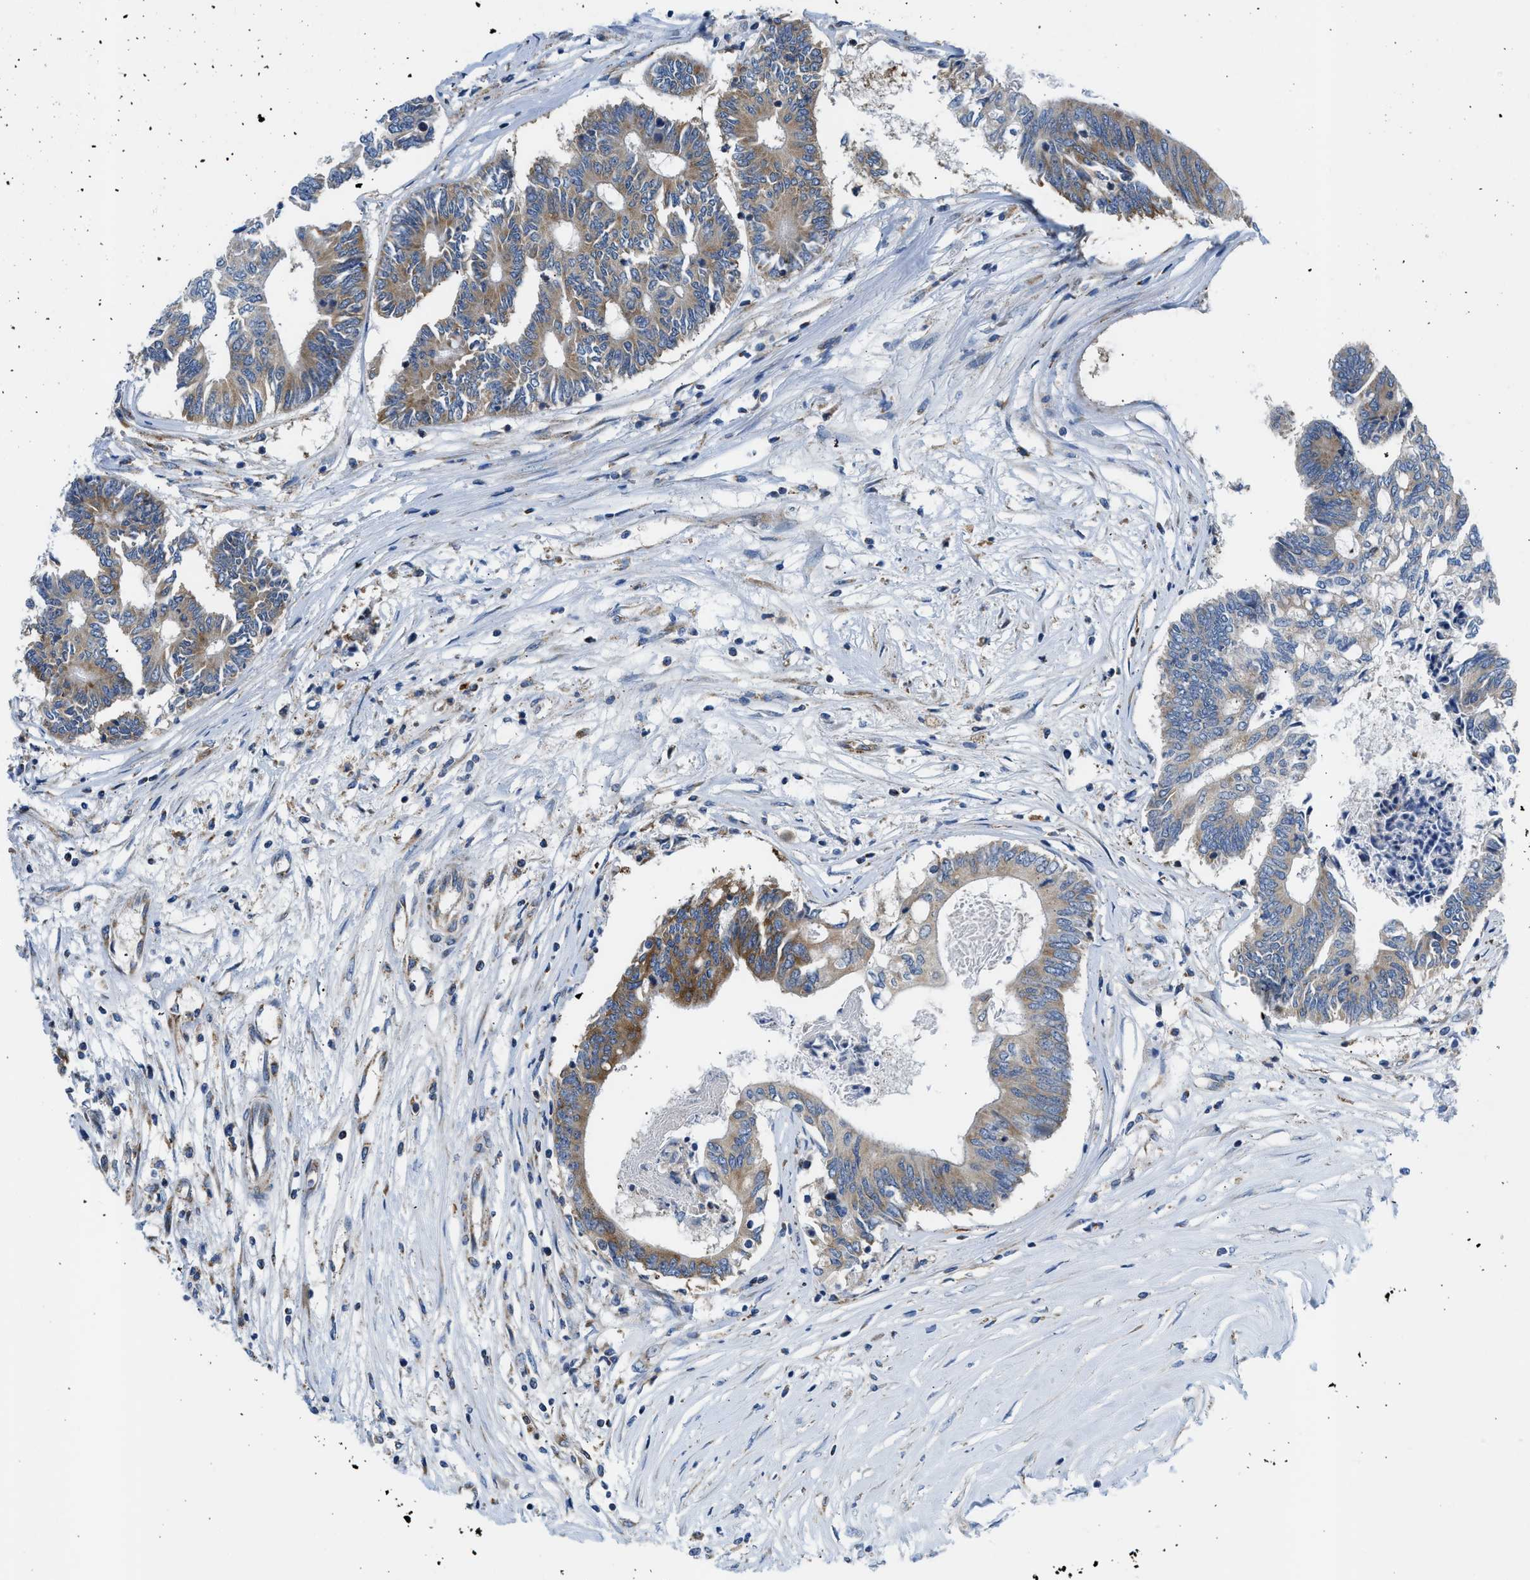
{"staining": {"intensity": "moderate", "quantity": "25%-75%", "location": "cytoplasmic/membranous"}, "tissue": "colorectal cancer", "cell_type": "Tumor cells", "image_type": "cancer", "snomed": [{"axis": "morphology", "description": "Adenocarcinoma, NOS"}, {"axis": "topography", "description": "Rectum"}], "caption": "IHC of human colorectal cancer displays medium levels of moderate cytoplasmic/membranous staining in approximately 25%-75% of tumor cells. (DAB (3,3'-diaminobenzidine) IHC with brightfield microscopy, high magnification).", "gene": "CAMKK2", "patient": {"sex": "male", "age": 63}}